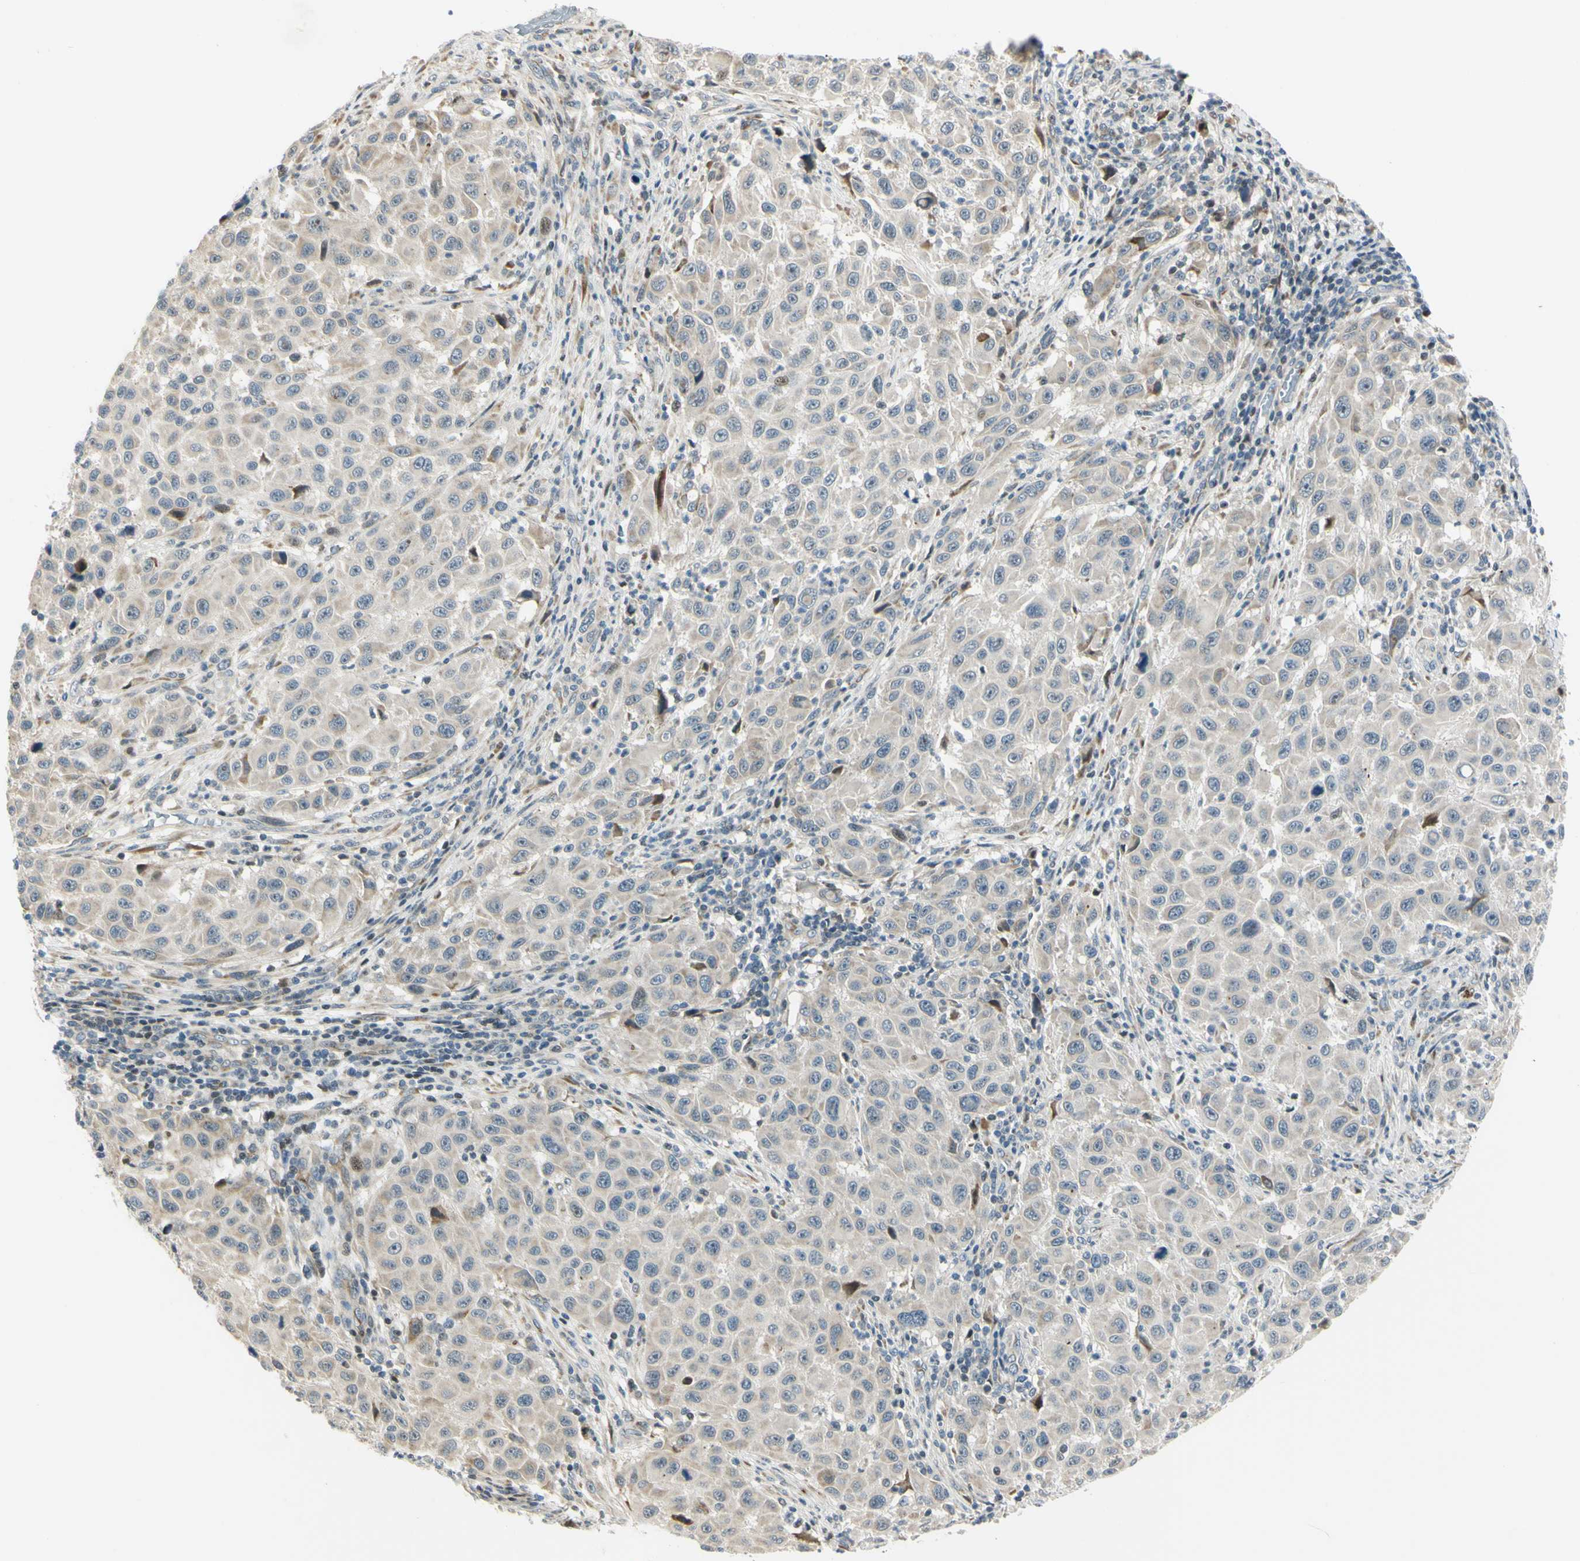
{"staining": {"intensity": "weak", "quantity": "<25%", "location": "cytoplasmic/membranous"}, "tissue": "melanoma", "cell_type": "Tumor cells", "image_type": "cancer", "snomed": [{"axis": "morphology", "description": "Malignant melanoma, Metastatic site"}, {"axis": "topography", "description": "Lymph node"}], "caption": "This is an IHC micrograph of human melanoma. There is no positivity in tumor cells.", "gene": "NPDC1", "patient": {"sex": "male", "age": 61}}